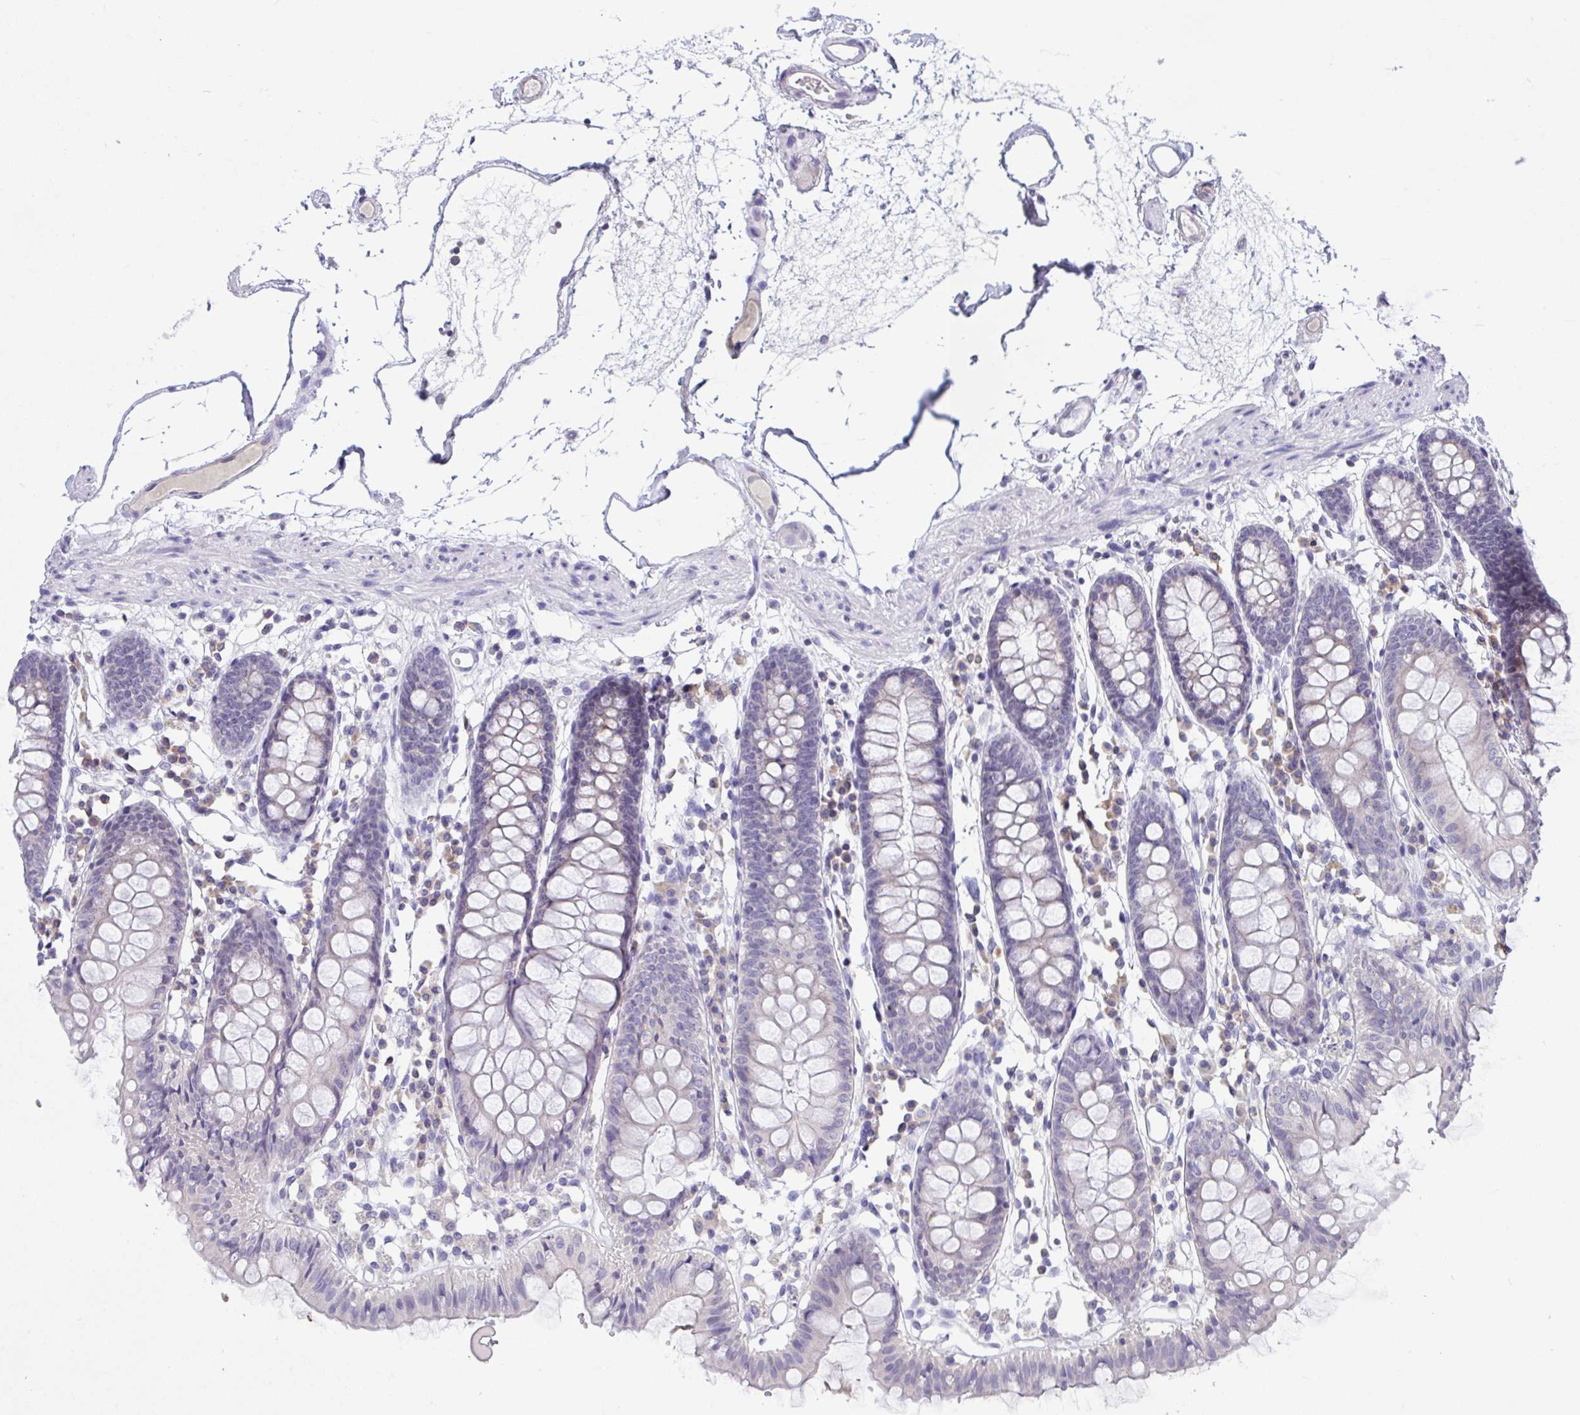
{"staining": {"intensity": "negative", "quantity": "none", "location": "none"}, "tissue": "colon", "cell_type": "Endothelial cells", "image_type": "normal", "snomed": [{"axis": "morphology", "description": "Normal tissue, NOS"}, {"axis": "topography", "description": "Colon"}], "caption": "IHC of unremarkable human colon exhibits no expression in endothelial cells. Brightfield microscopy of immunohistochemistry (IHC) stained with DAB (brown) and hematoxylin (blue), captured at high magnification.", "gene": "TMEM41A", "patient": {"sex": "female", "age": 84}}